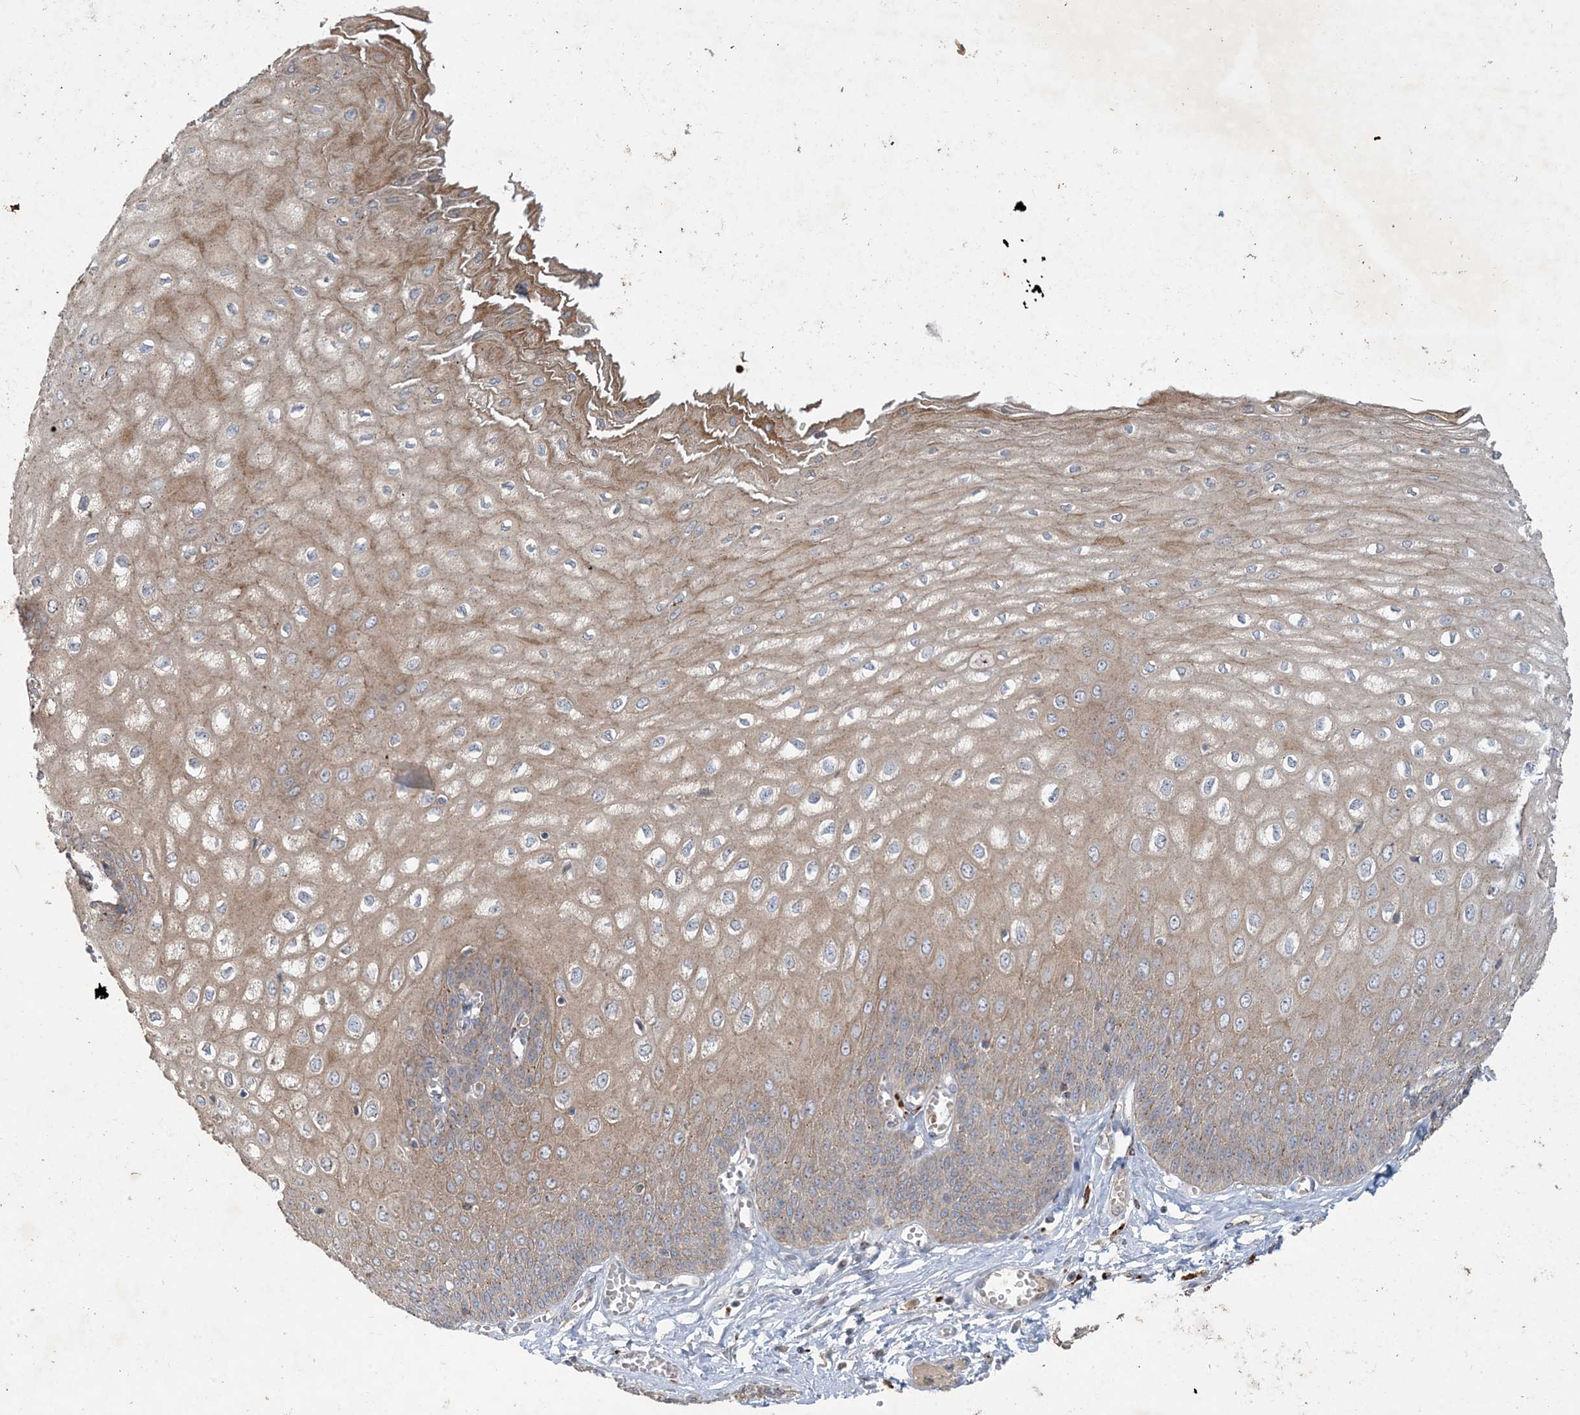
{"staining": {"intensity": "moderate", "quantity": ">75%", "location": "cytoplasmic/membranous"}, "tissue": "esophagus", "cell_type": "Squamous epithelial cells", "image_type": "normal", "snomed": [{"axis": "morphology", "description": "Normal tissue, NOS"}, {"axis": "topography", "description": "Esophagus"}], "caption": "Brown immunohistochemical staining in normal esophagus shows moderate cytoplasmic/membranous expression in about >75% of squamous epithelial cells.", "gene": "MRPS18A", "patient": {"sex": "male", "age": 60}}